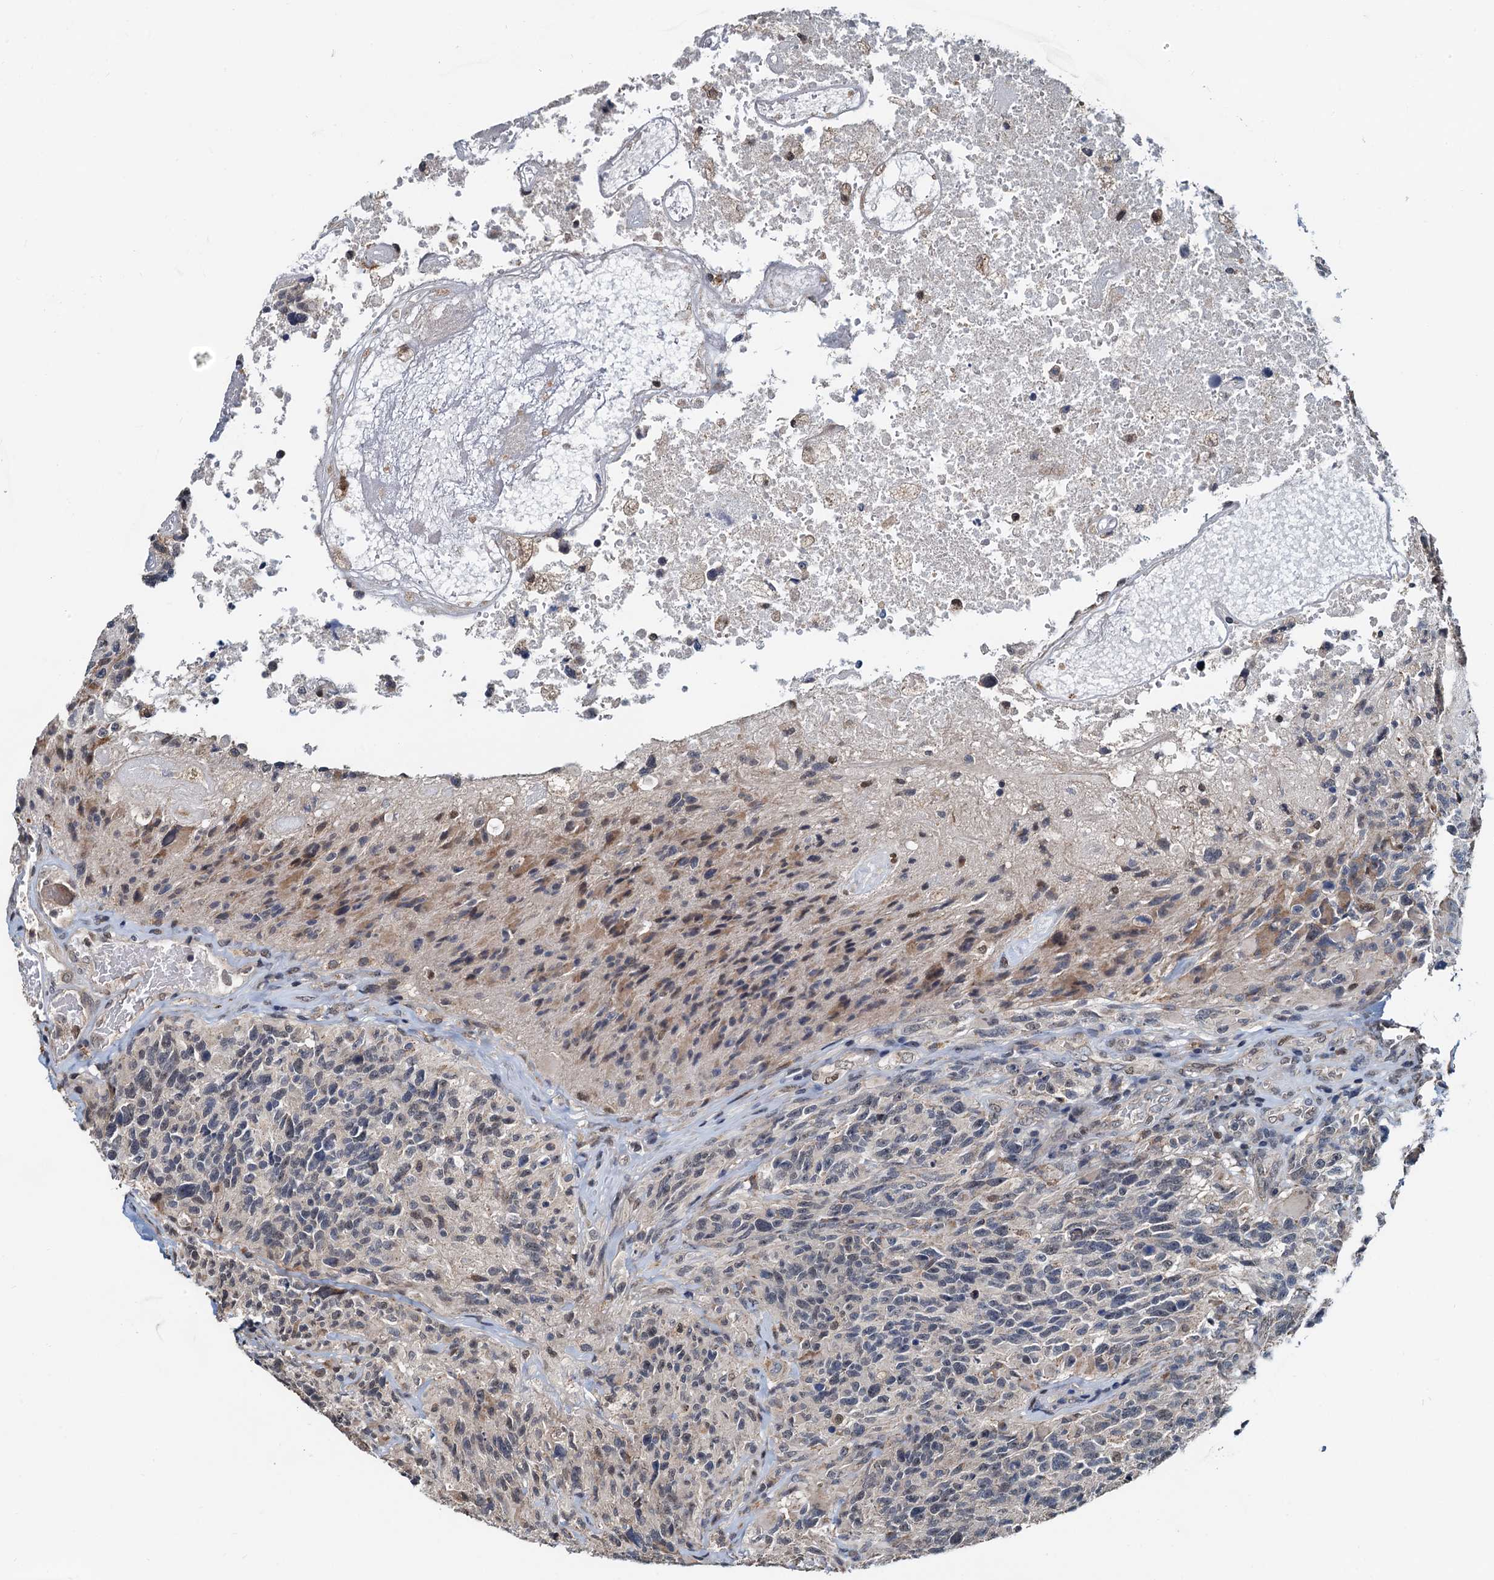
{"staining": {"intensity": "weak", "quantity": "<25%", "location": "cytoplasmic/membranous"}, "tissue": "glioma", "cell_type": "Tumor cells", "image_type": "cancer", "snomed": [{"axis": "morphology", "description": "Glioma, malignant, High grade"}, {"axis": "topography", "description": "Brain"}], "caption": "Micrograph shows no protein staining in tumor cells of glioma tissue.", "gene": "MCMBP", "patient": {"sex": "male", "age": 76}}